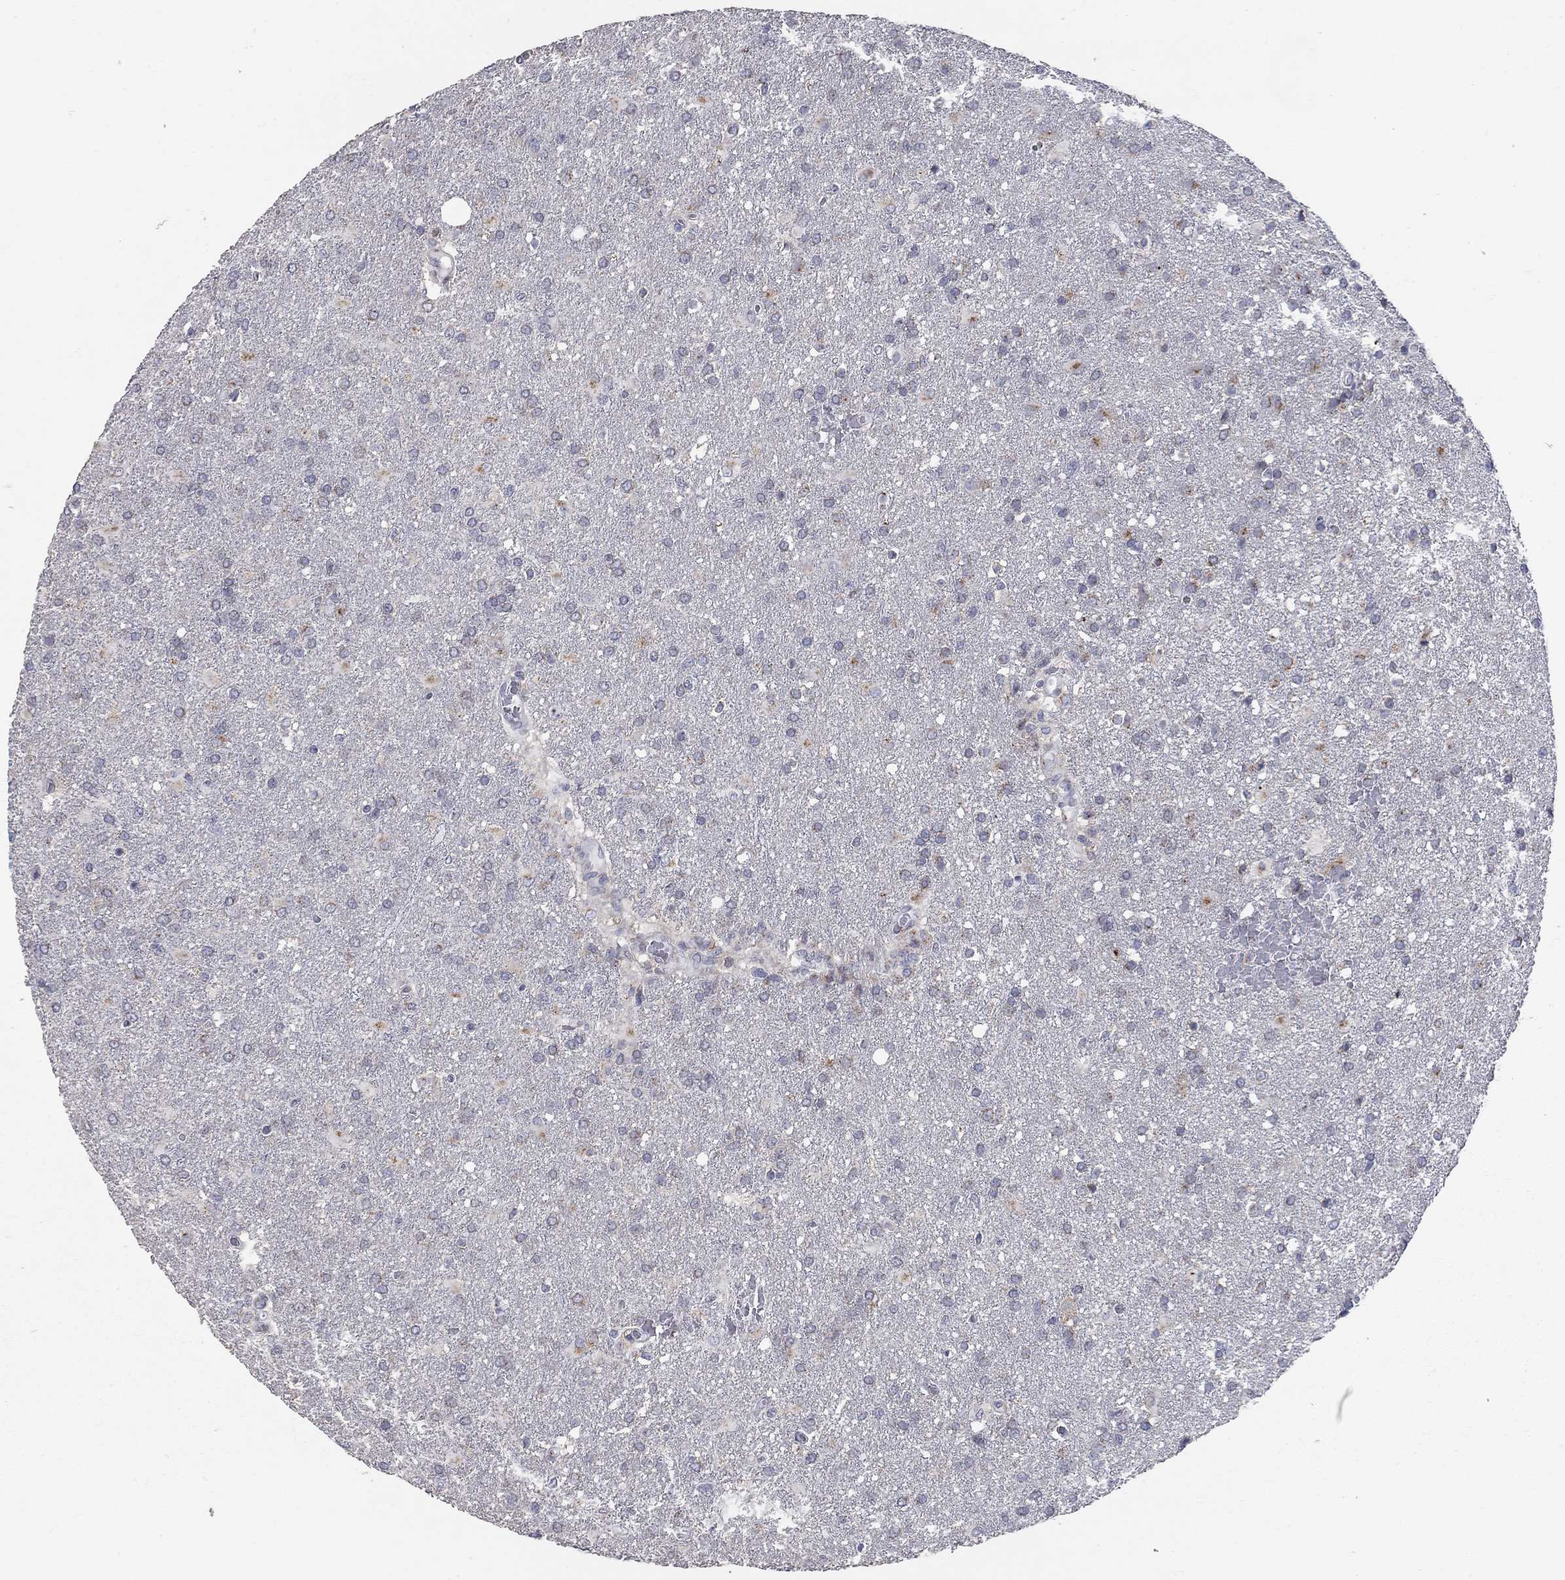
{"staining": {"intensity": "moderate", "quantity": "<25%", "location": "cytoplasmic/membranous"}, "tissue": "glioma", "cell_type": "Tumor cells", "image_type": "cancer", "snomed": [{"axis": "morphology", "description": "Glioma, malignant, High grade"}, {"axis": "topography", "description": "Brain"}], "caption": "Brown immunohistochemical staining in high-grade glioma (malignant) reveals moderate cytoplasmic/membranous expression in about <25% of tumor cells.", "gene": "KIAA0319L", "patient": {"sex": "male", "age": 68}}